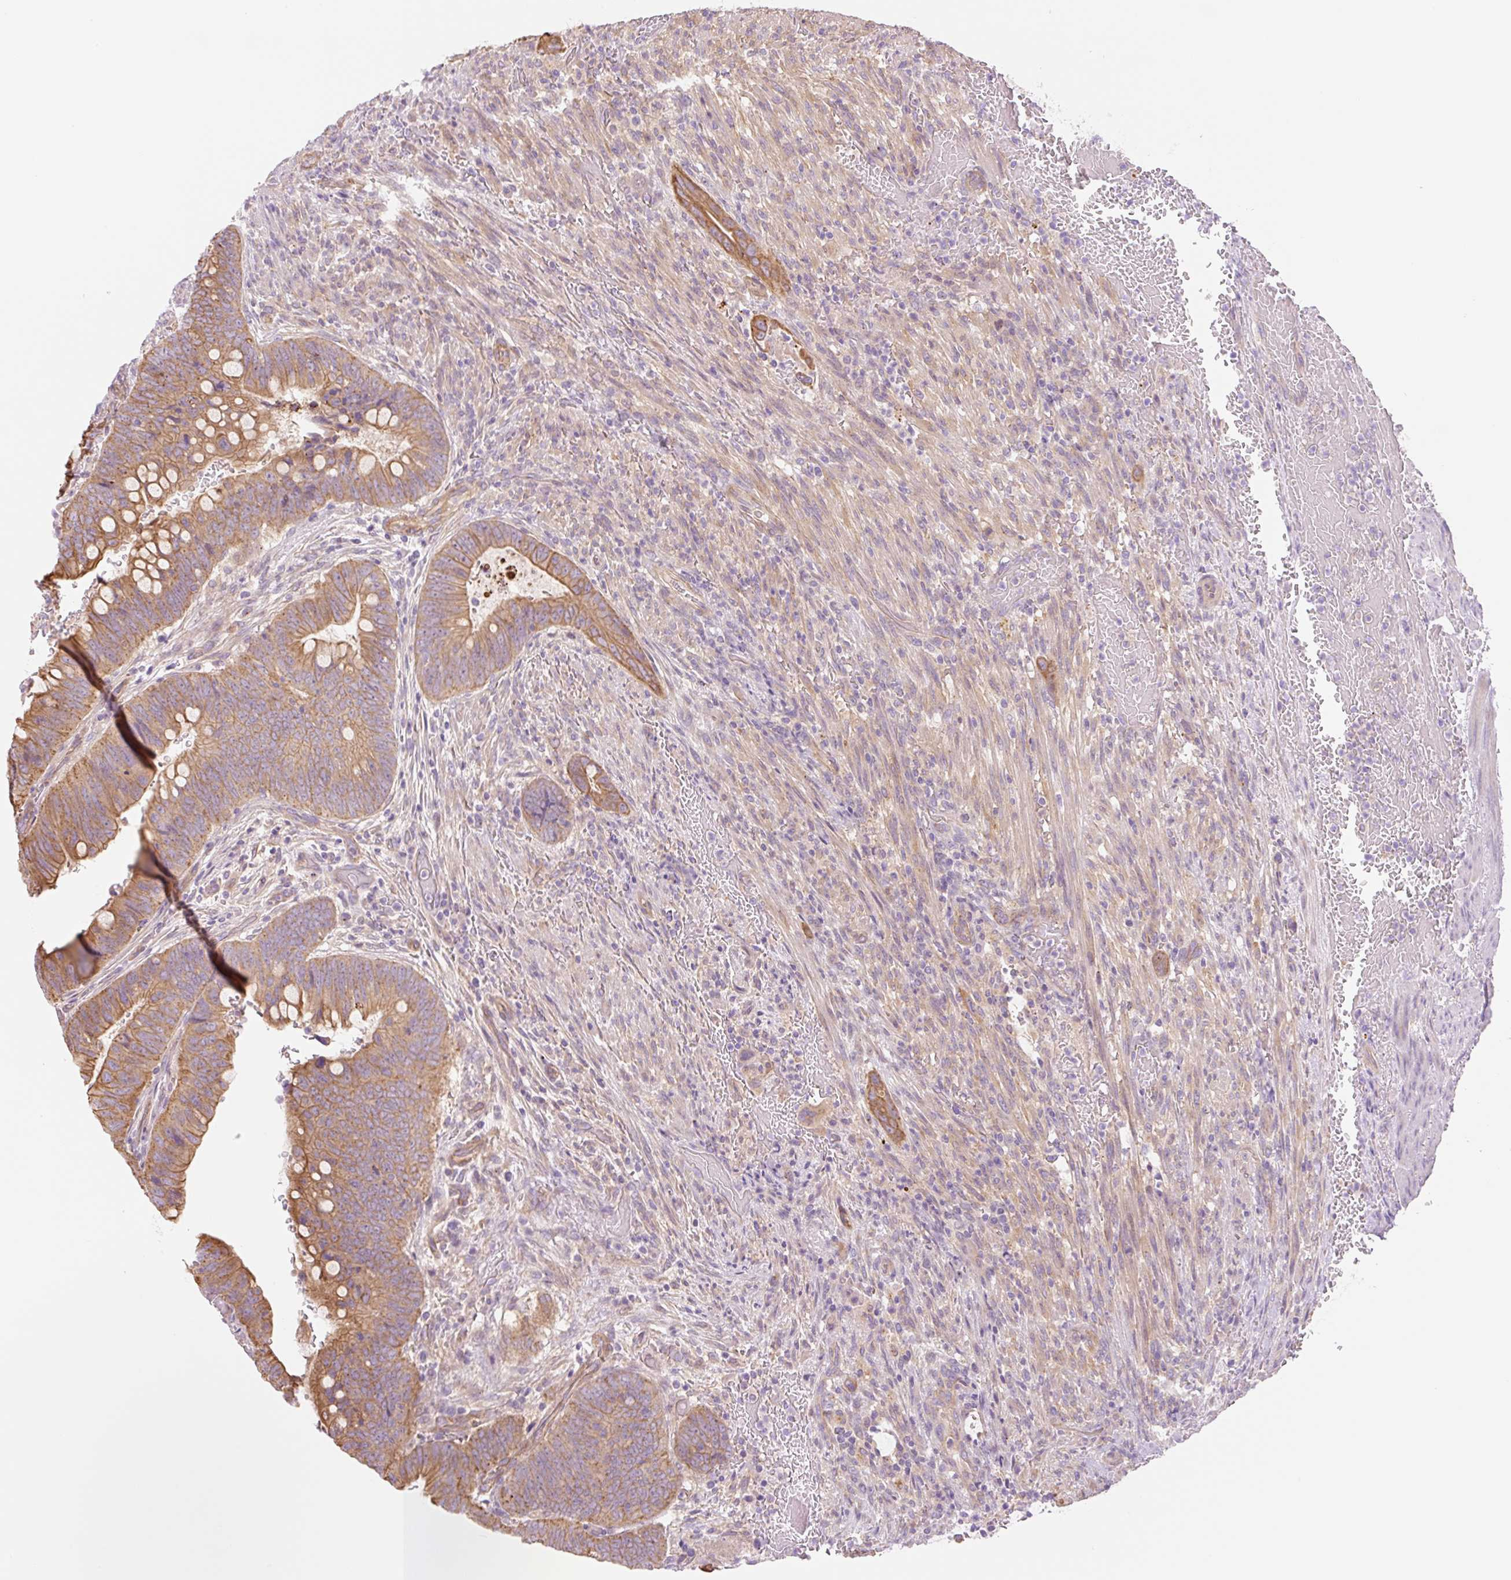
{"staining": {"intensity": "moderate", "quantity": ">75%", "location": "cytoplasmic/membranous"}, "tissue": "colorectal cancer", "cell_type": "Tumor cells", "image_type": "cancer", "snomed": [{"axis": "morphology", "description": "Normal tissue, NOS"}, {"axis": "morphology", "description": "Adenocarcinoma, NOS"}, {"axis": "topography", "description": "Rectum"}, {"axis": "topography", "description": "Peripheral nerve tissue"}], "caption": "Moderate cytoplasmic/membranous staining is present in approximately >75% of tumor cells in adenocarcinoma (colorectal).", "gene": "NLRP5", "patient": {"sex": "male", "age": 92}}